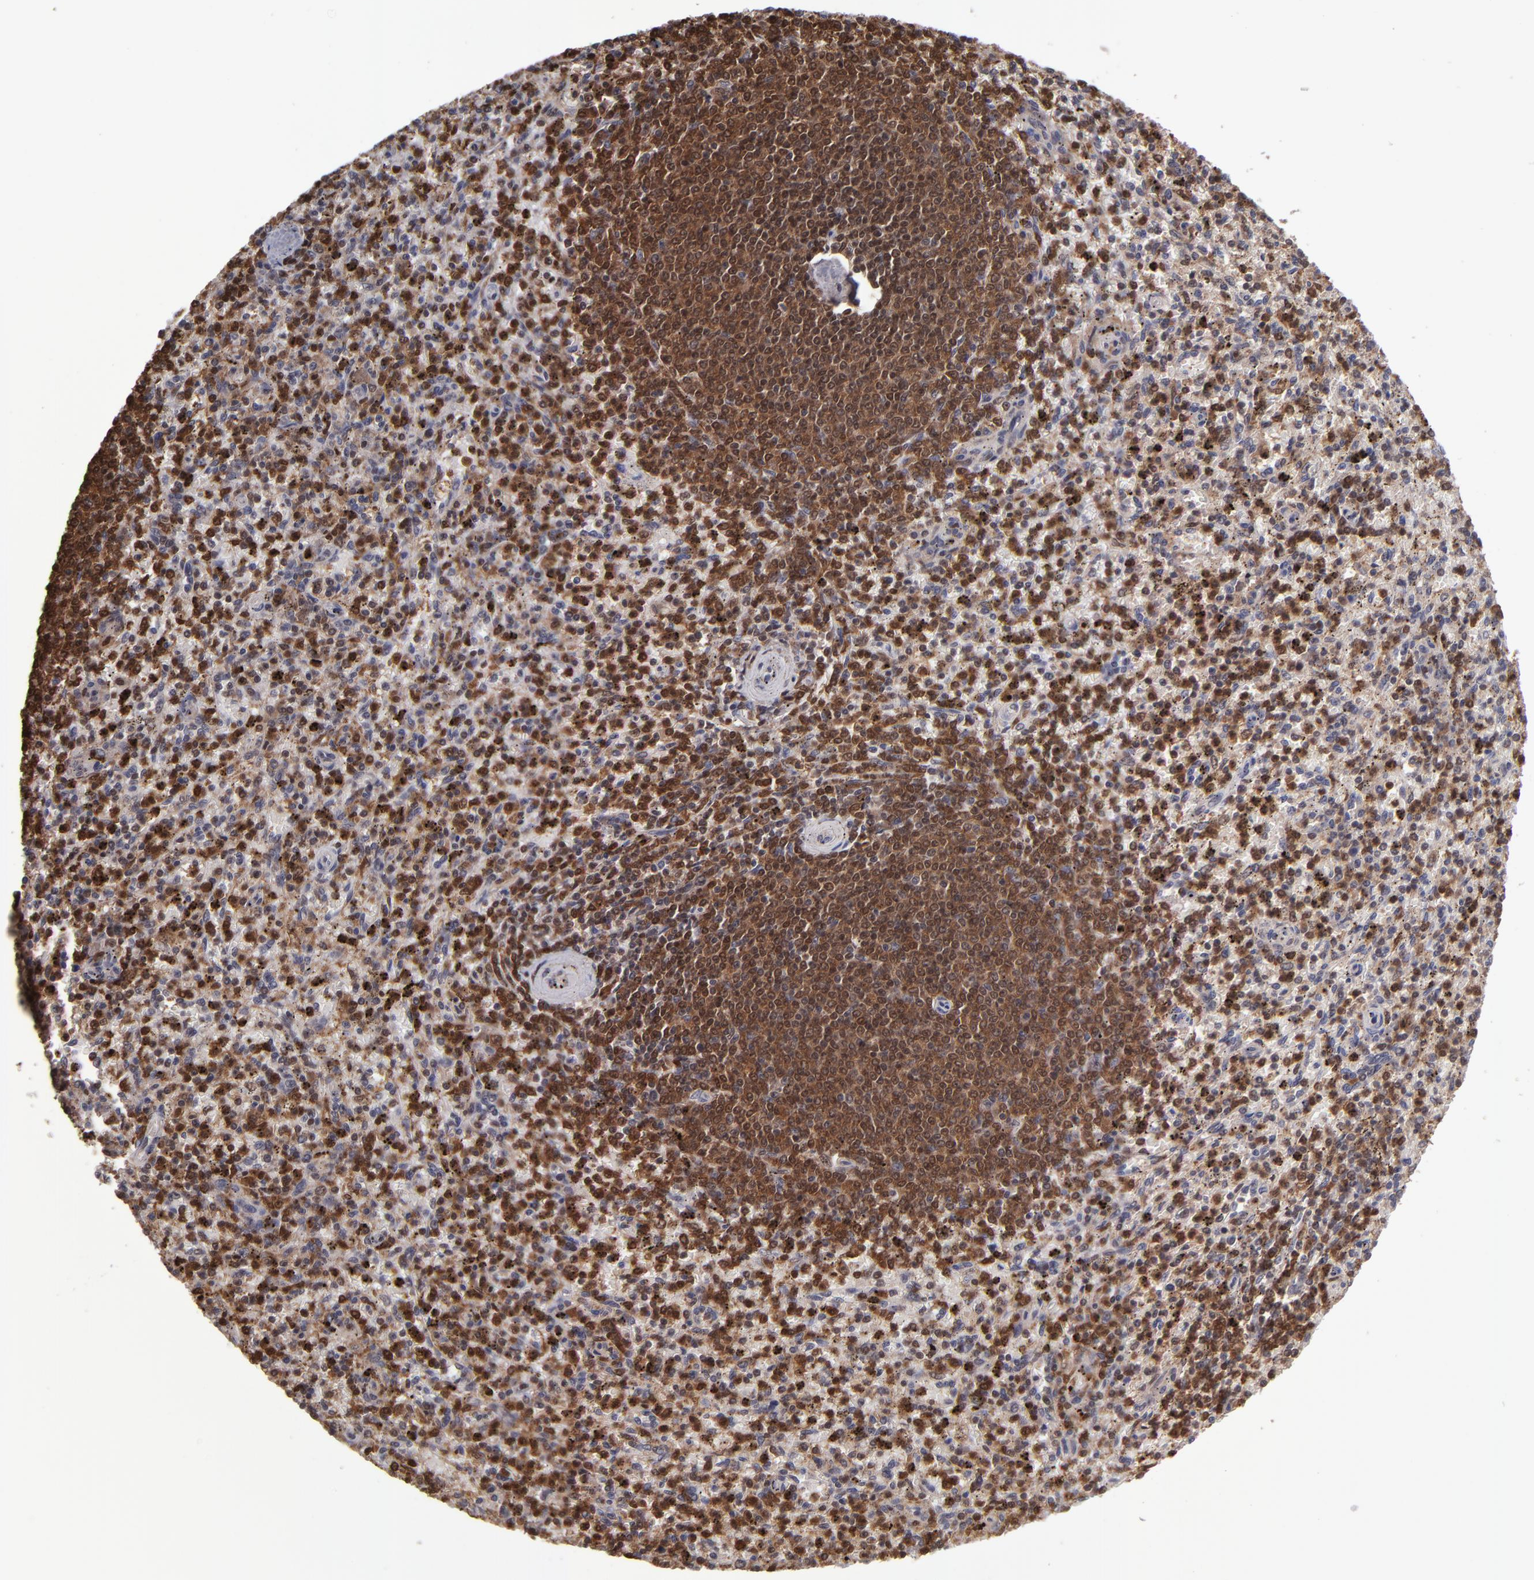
{"staining": {"intensity": "moderate", "quantity": "25%-75%", "location": "cytoplasmic/membranous,nuclear"}, "tissue": "spleen", "cell_type": "Cells in red pulp", "image_type": "normal", "snomed": [{"axis": "morphology", "description": "Normal tissue, NOS"}, {"axis": "topography", "description": "Spleen"}], "caption": "Immunohistochemistry (IHC) staining of benign spleen, which displays medium levels of moderate cytoplasmic/membranous,nuclear positivity in approximately 25%-75% of cells in red pulp indicating moderate cytoplasmic/membranous,nuclear protein staining. The staining was performed using DAB (brown) for protein detection and nuclei were counterstained in hematoxylin (blue).", "gene": "GRB2", "patient": {"sex": "male", "age": 72}}